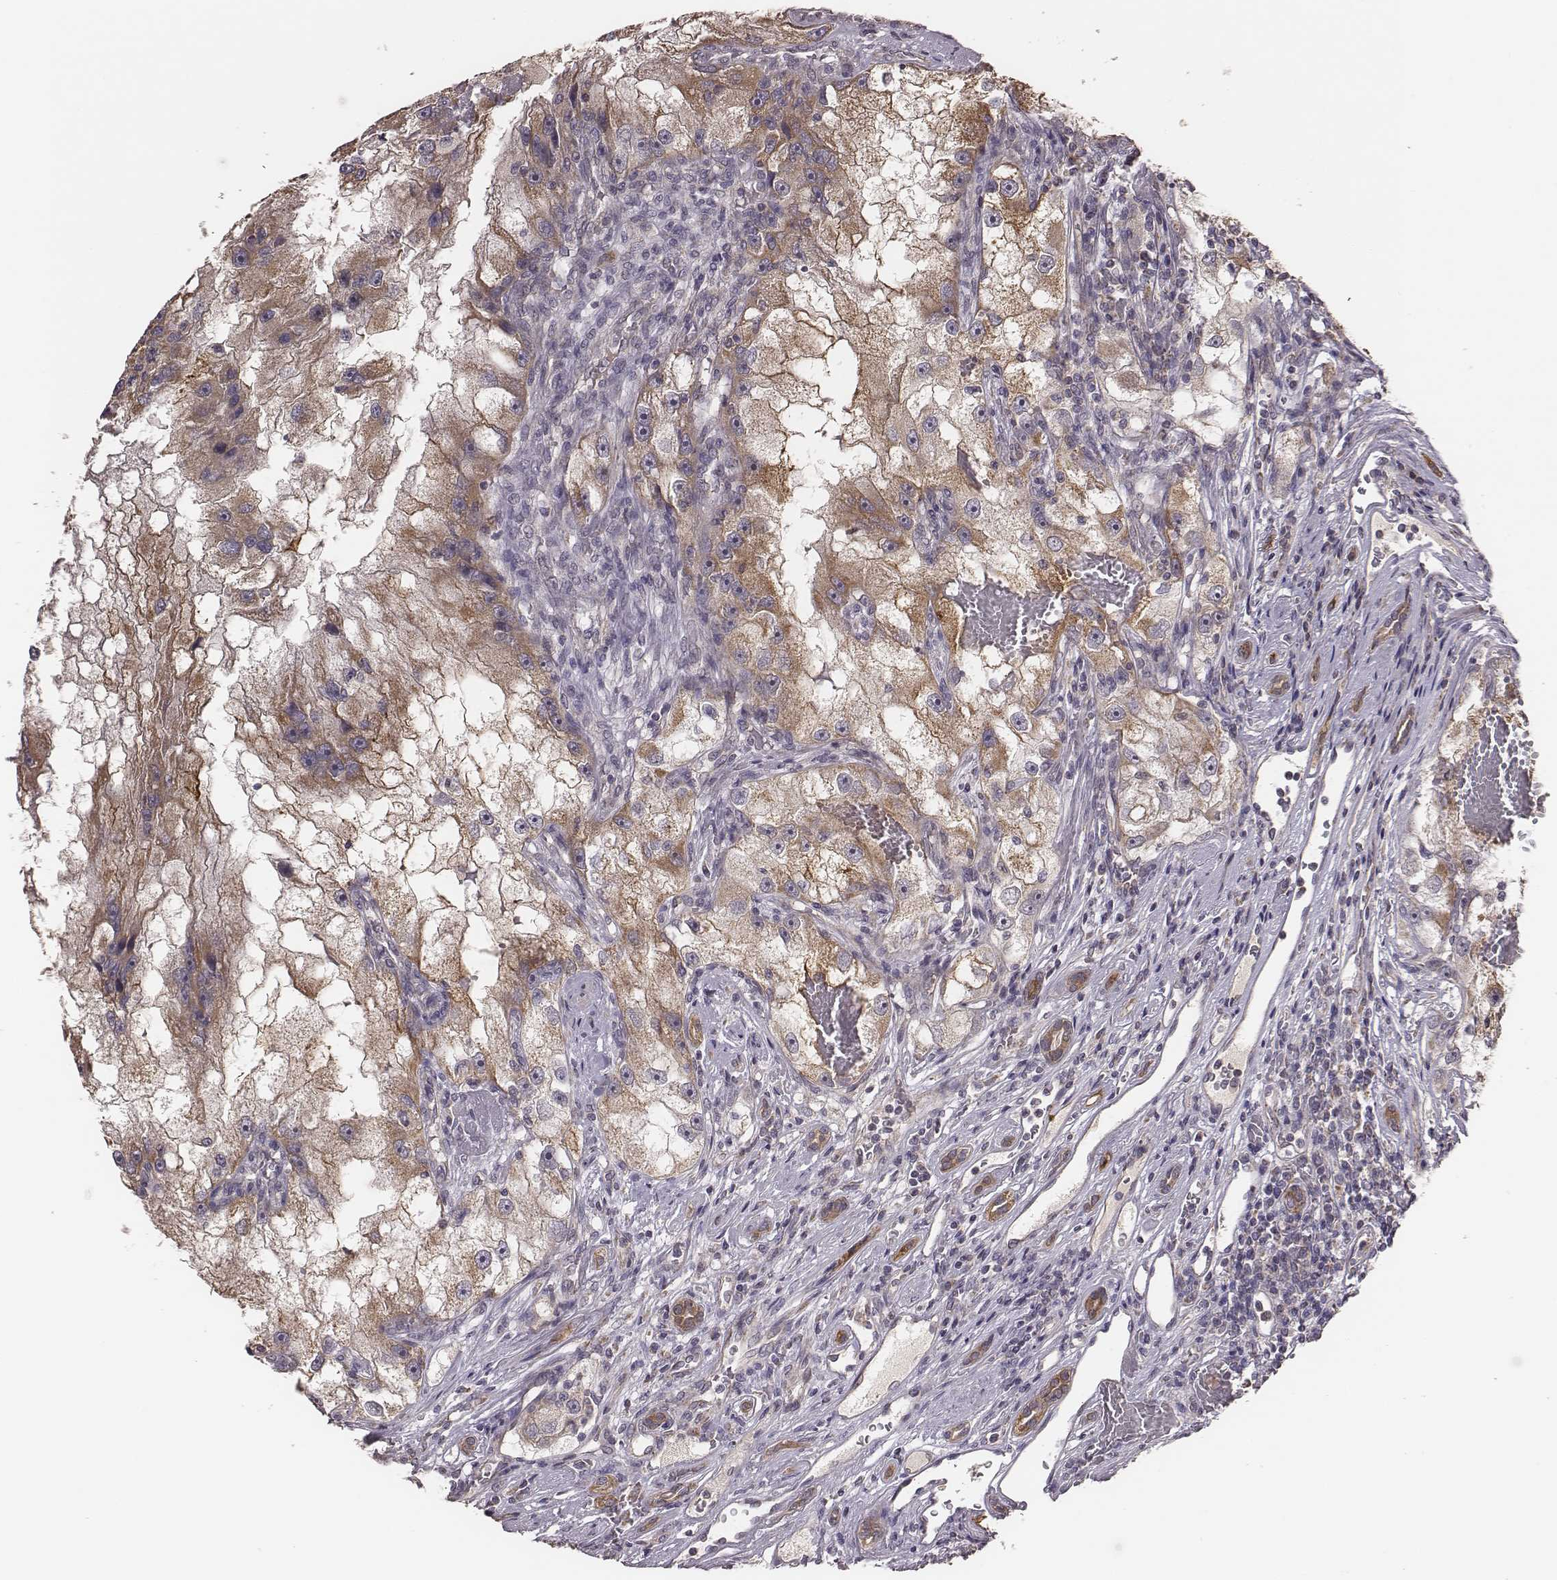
{"staining": {"intensity": "moderate", "quantity": ">75%", "location": "cytoplasmic/membranous"}, "tissue": "renal cancer", "cell_type": "Tumor cells", "image_type": "cancer", "snomed": [{"axis": "morphology", "description": "Adenocarcinoma, NOS"}, {"axis": "topography", "description": "Kidney"}], "caption": "Human renal cancer stained with a protein marker shows moderate staining in tumor cells.", "gene": "HAVCR1", "patient": {"sex": "male", "age": 63}}